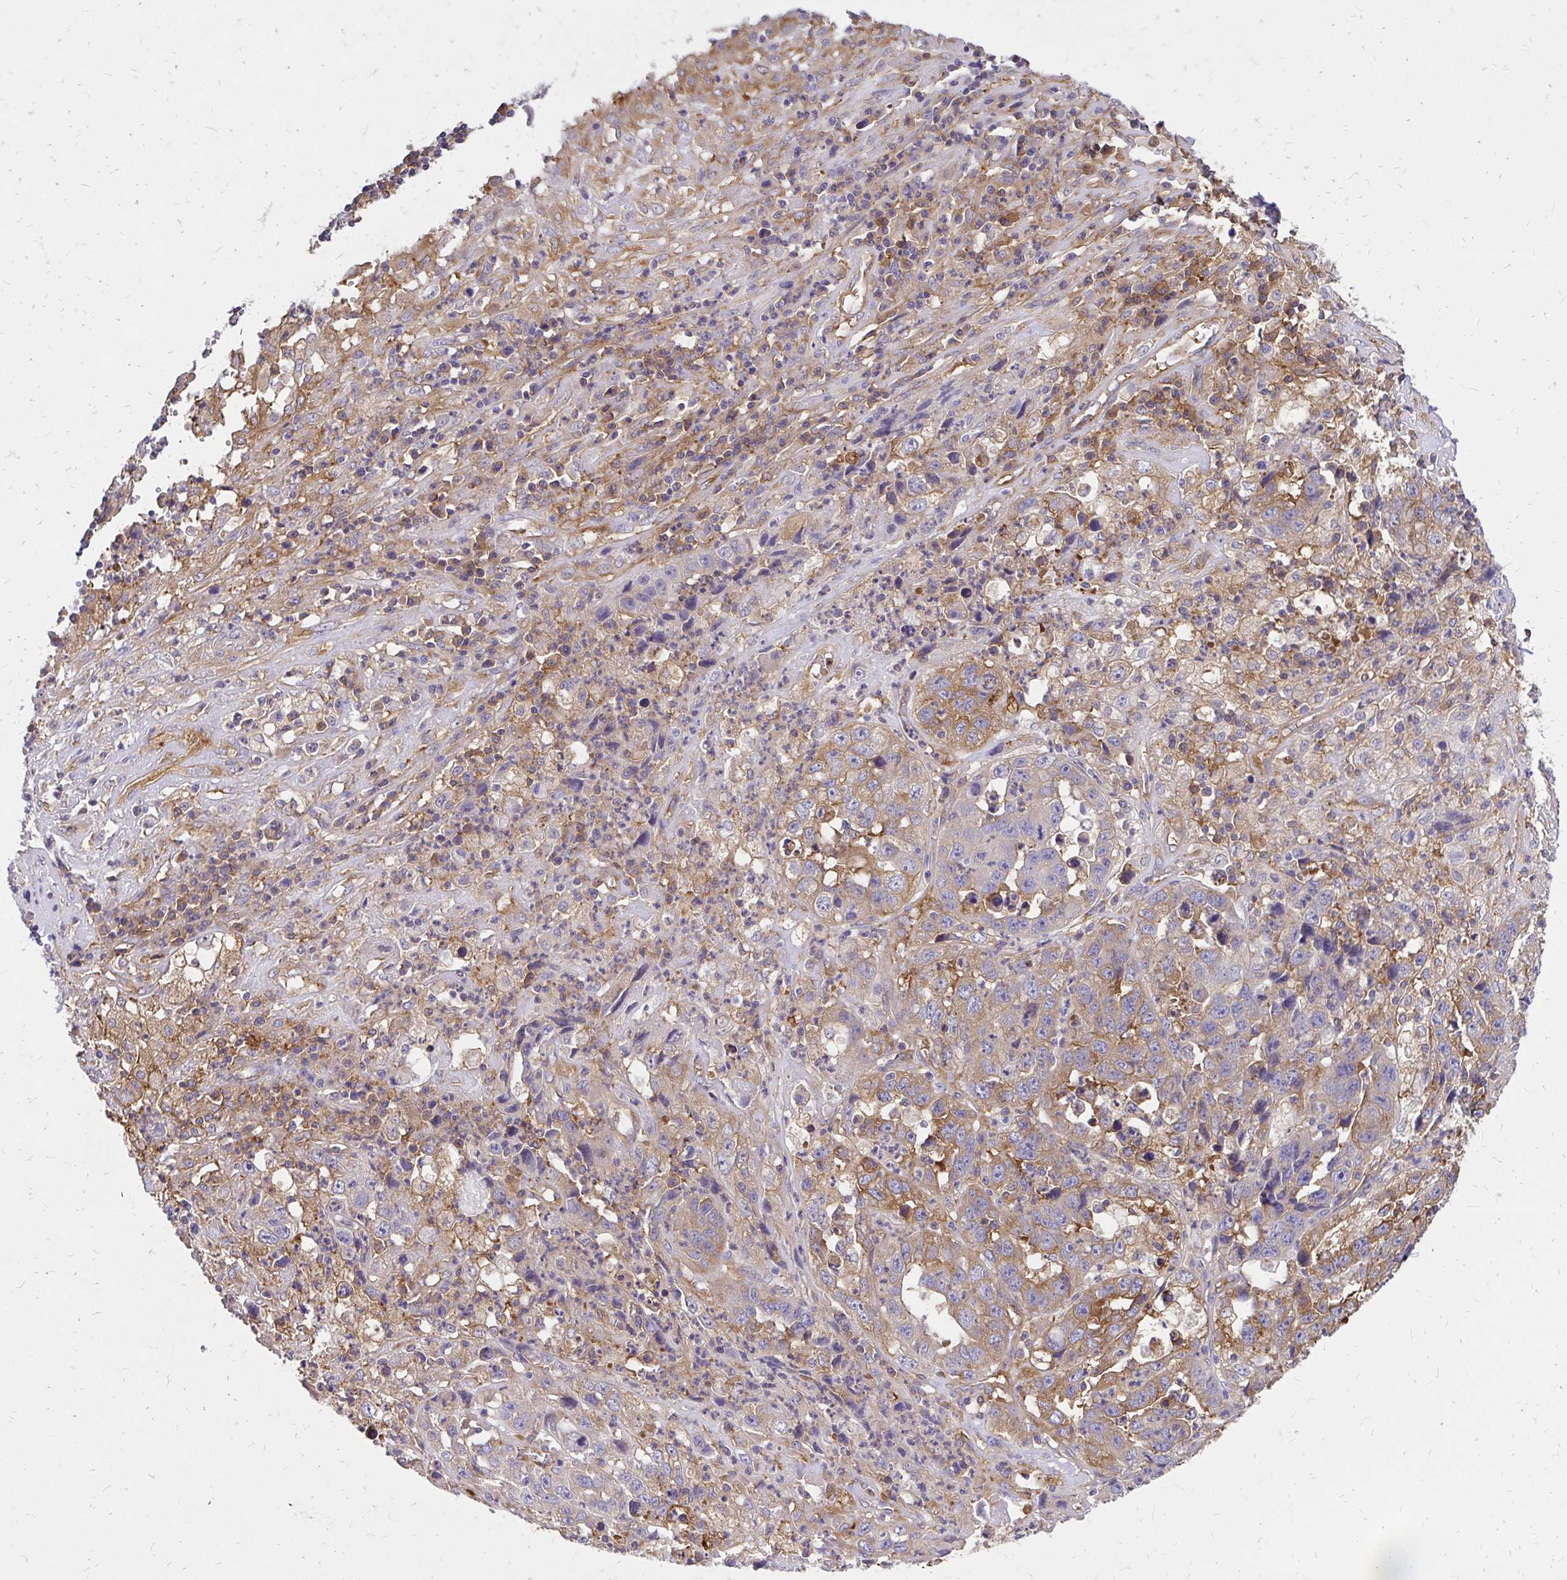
{"staining": {"intensity": "moderate", "quantity": "25%-75%", "location": "cytoplasmic/membranous"}, "tissue": "endometrial cancer", "cell_type": "Tumor cells", "image_type": "cancer", "snomed": [{"axis": "morphology", "description": "Adenocarcinoma, NOS"}, {"axis": "topography", "description": "Uterus"}], "caption": "Endometrial cancer (adenocarcinoma) tissue demonstrates moderate cytoplasmic/membranous positivity in about 25%-75% of tumor cells, visualized by immunohistochemistry.", "gene": "ABCB10", "patient": {"sex": "female", "age": 62}}